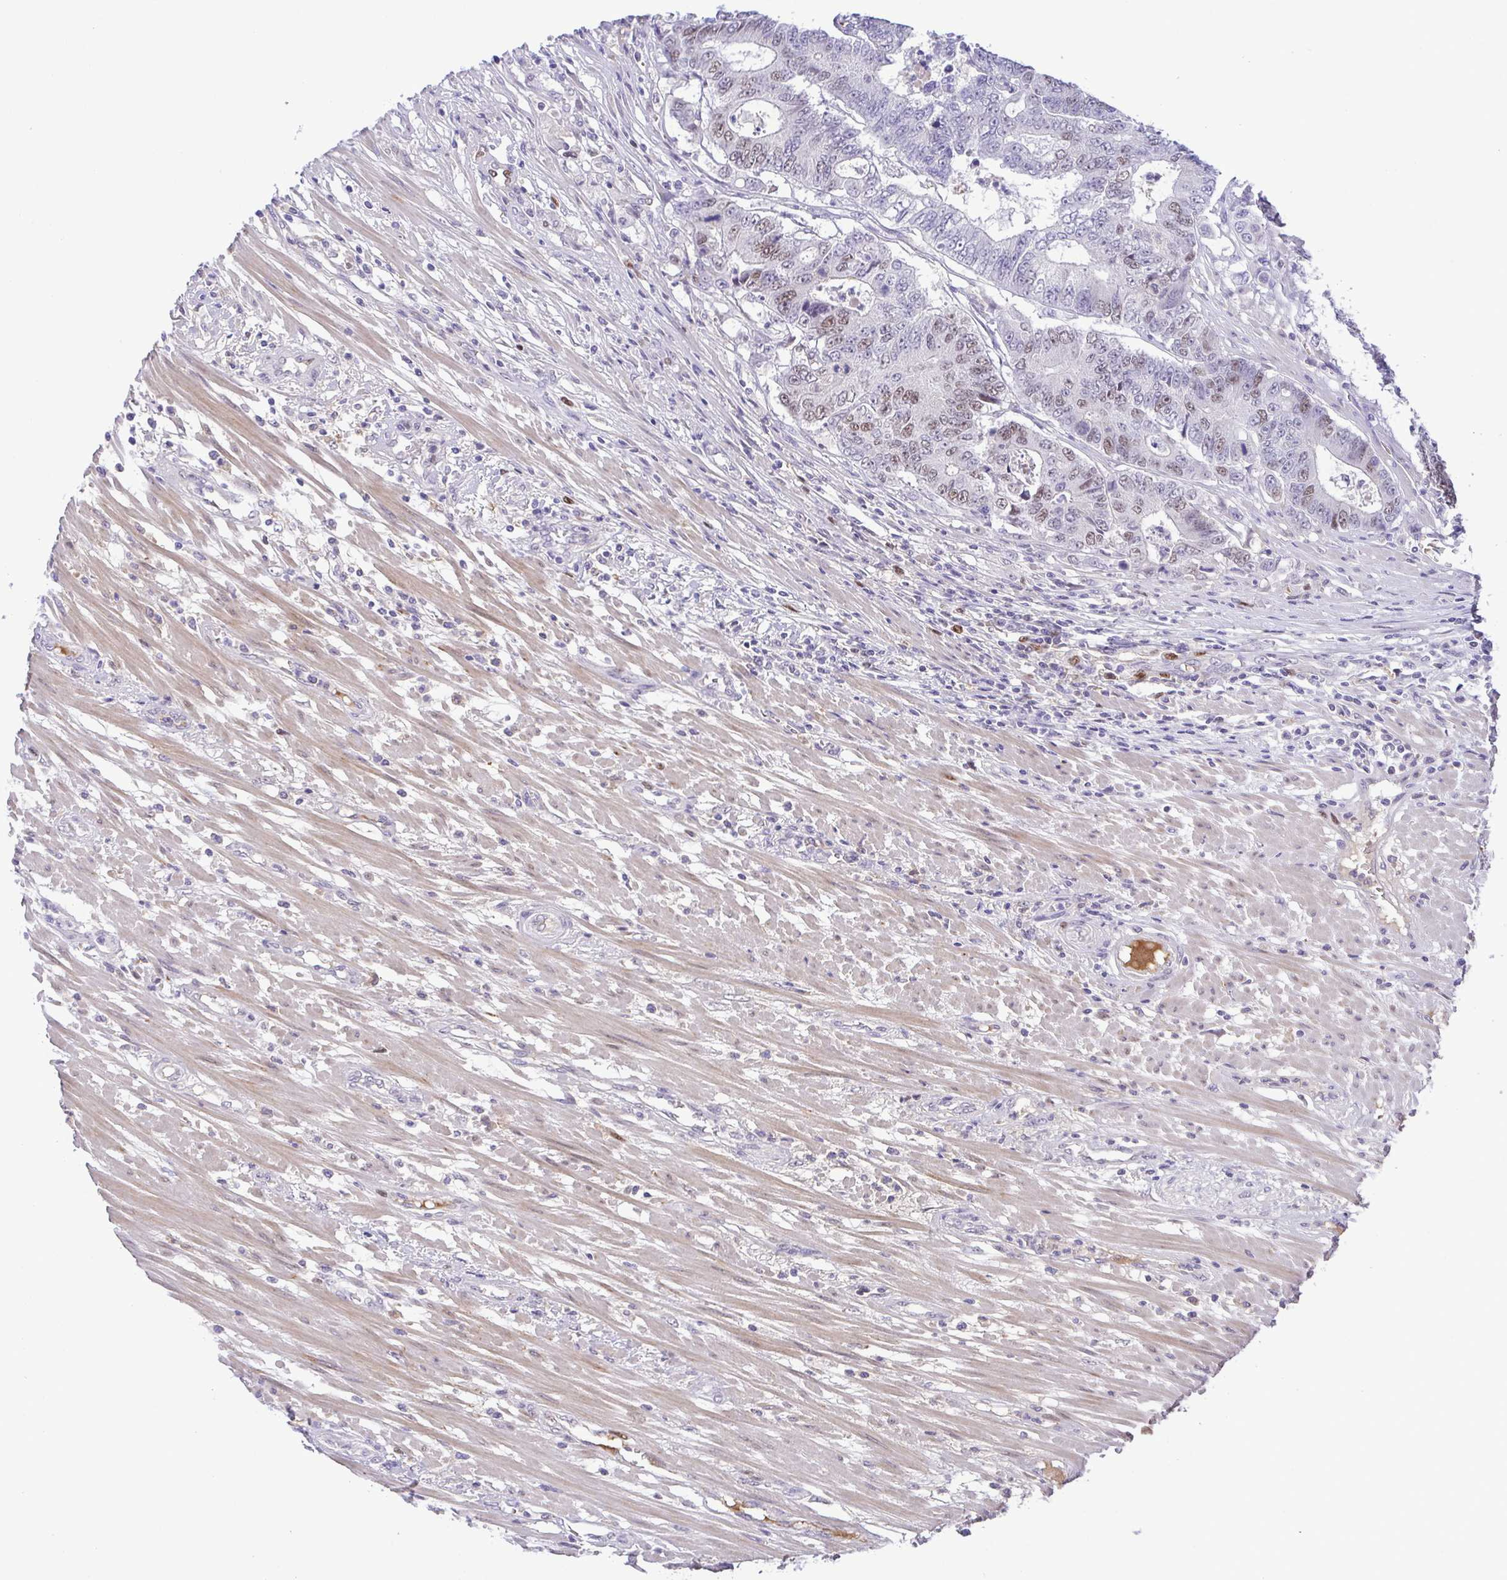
{"staining": {"intensity": "moderate", "quantity": "<25%", "location": "nuclear"}, "tissue": "colorectal cancer", "cell_type": "Tumor cells", "image_type": "cancer", "snomed": [{"axis": "morphology", "description": "Adenocarcinoma, NOS"}, {"axis": "topography", "description": "Colon"}], "caption": "A brown stain shows moderate nuclear expression of a protein in colorectal cancer tumor cells. (DAB (3,3'-diaminobenzidine) IHC, brown staining for protein, blue staining for nuclei).", "gene": "TIPIN", "patient": {"sex": "female", "age": 48}}